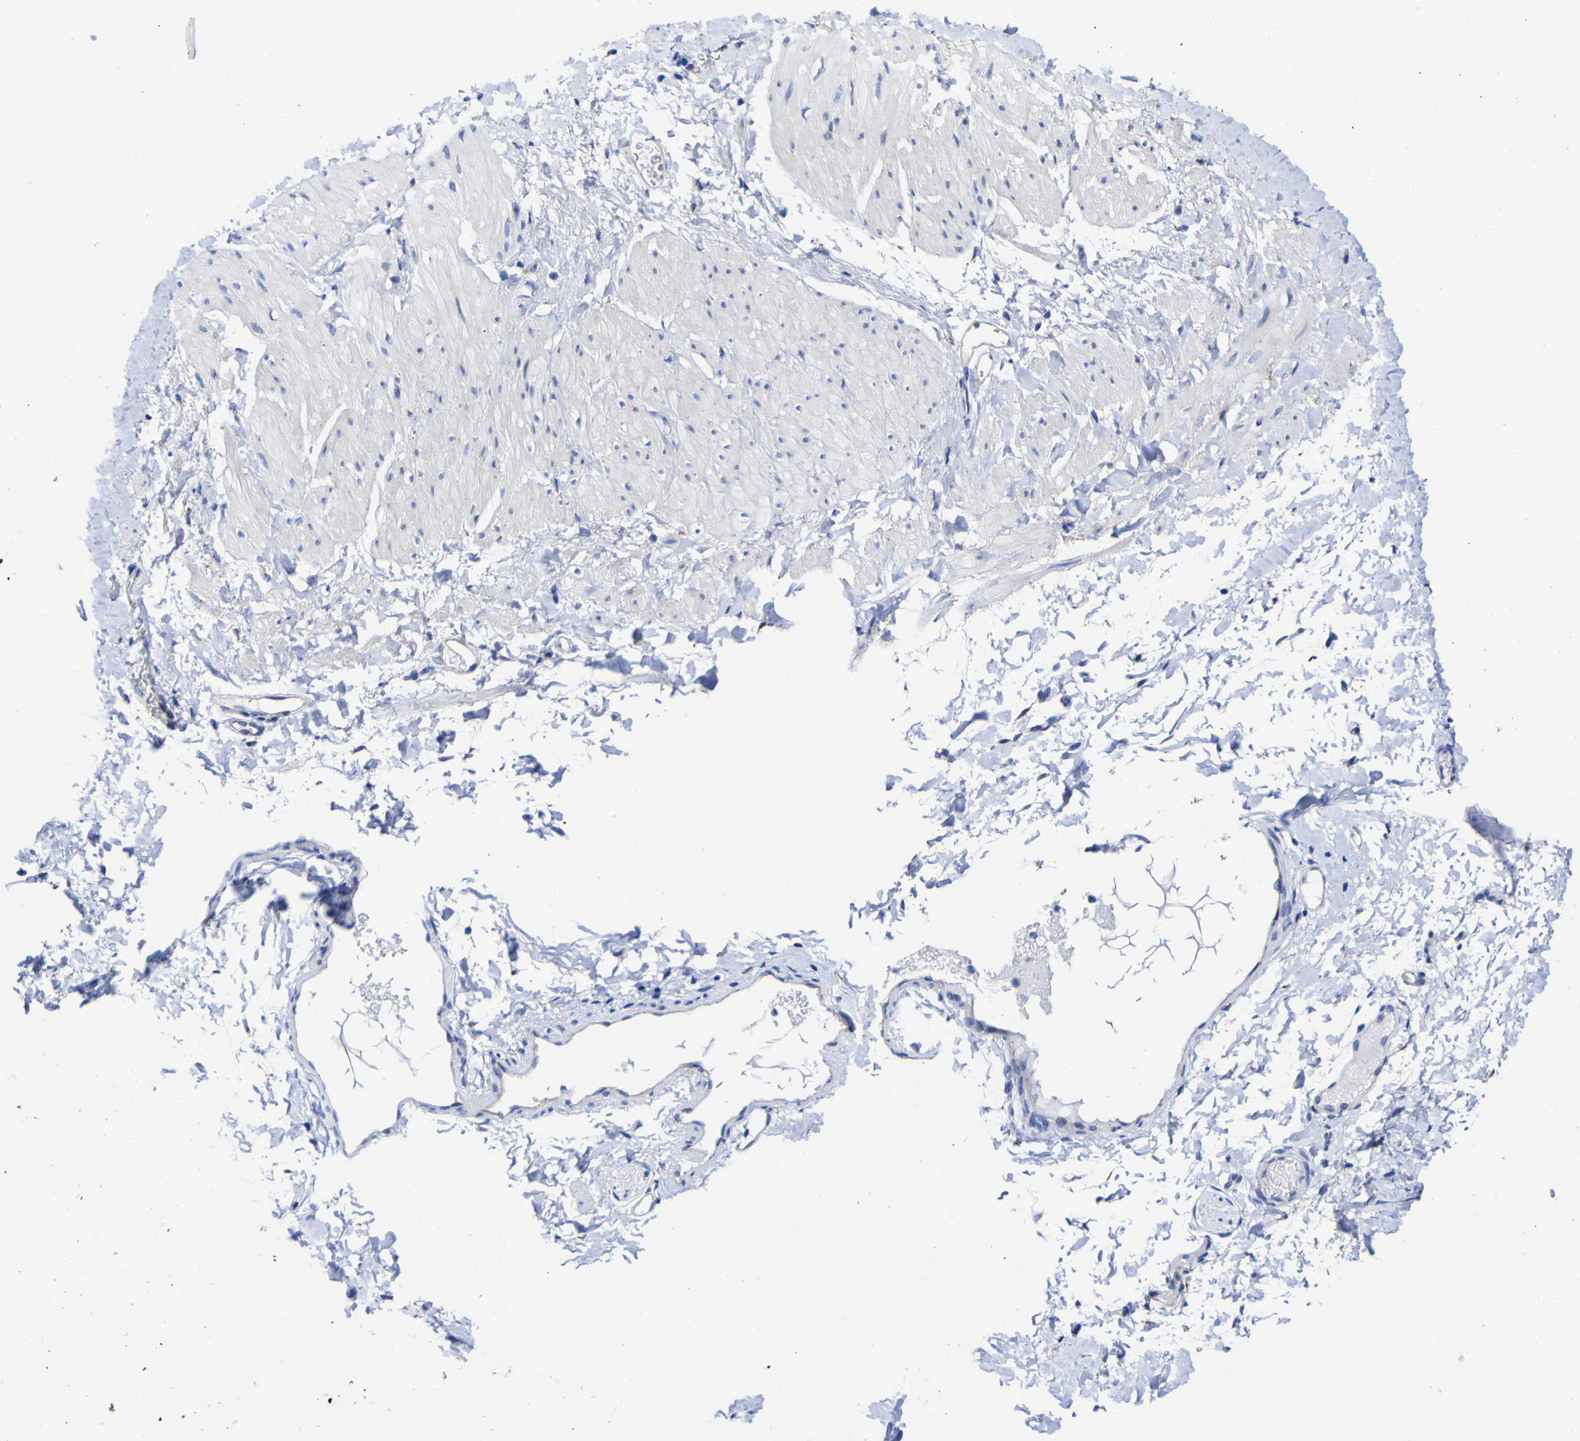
{"staining": {"intensity": "negative", "quantity": "none", "location": "none"}, "tissue": "smooth muscle", "cell_type": "Smooth muscle cells", "image_type": "normal", "snomed": [{"axis": "morphology", "description": "Normal tissue, NOS"}, {"axis": "topography", "description": "Smooth muscle"}], "caption": "Immunohistochemistry (IHC) micrograph of benign smooth muscle stained for a protein (brown), which shows no expression in smooth muscle cells. (DAB (3,3'-diaminobenzidine) immunohistochemistry, high magnification).", "gene": "GOLM1", "patient": {"sex": "male", "age": 16}}